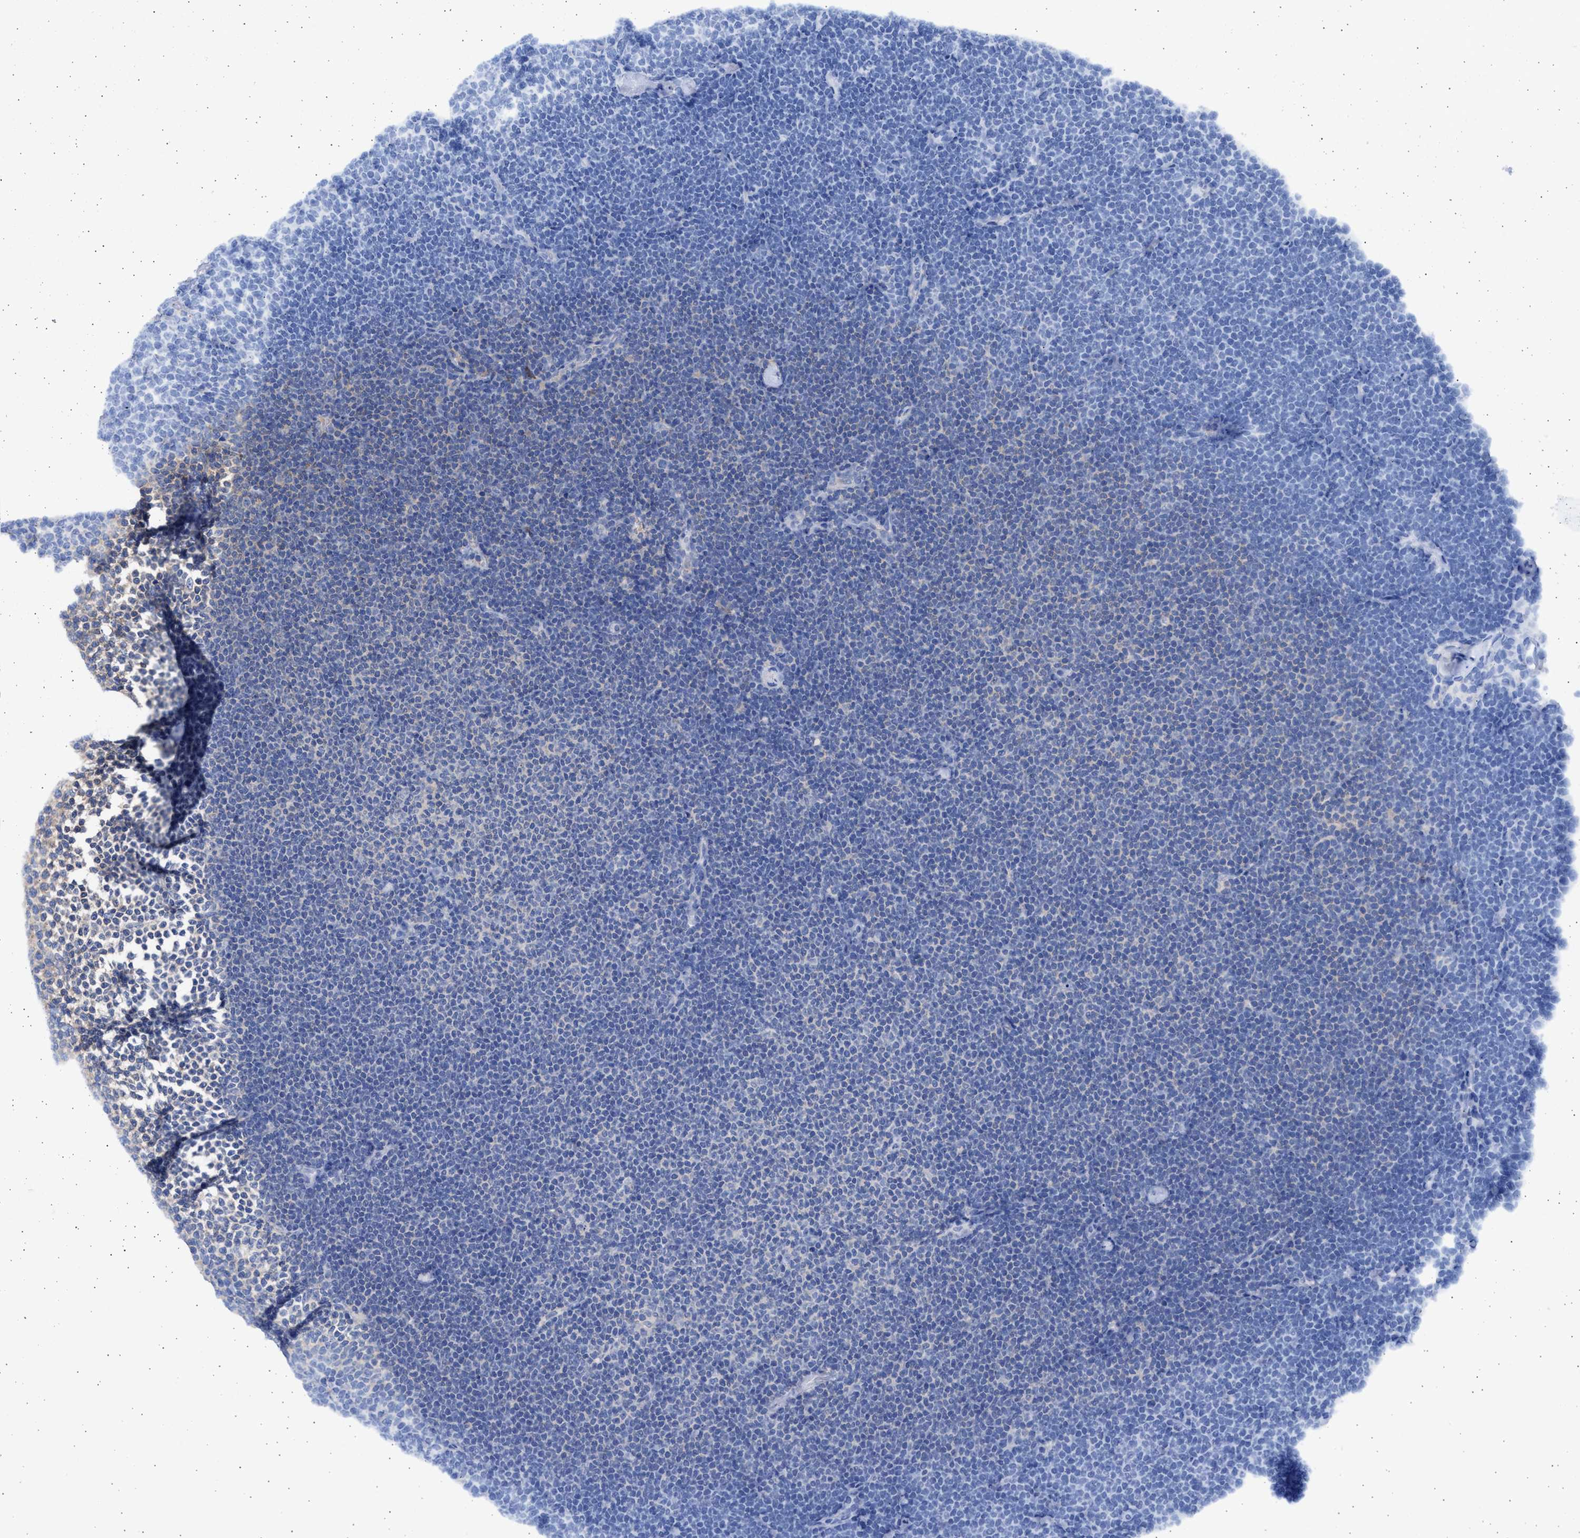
{"staining": {"intensity": "negative", "quantity": "none", "location": "none"}, "tissue": "lymphoma", "cell_type": "Tumor cells", "image_type": "cancer", "snomed": [{"axis": "morphology", "description": "Malignant lymphoma, non-Hodgkin's type, Low grade"}, {"axis": "topography", "description": "Lymph node"}], "caption": "Immunohistochemistry of lymphoma reveals no staining in tumor cells.", "gene": "ALDOC", "patient": {"sex": "female", "age": 53}}